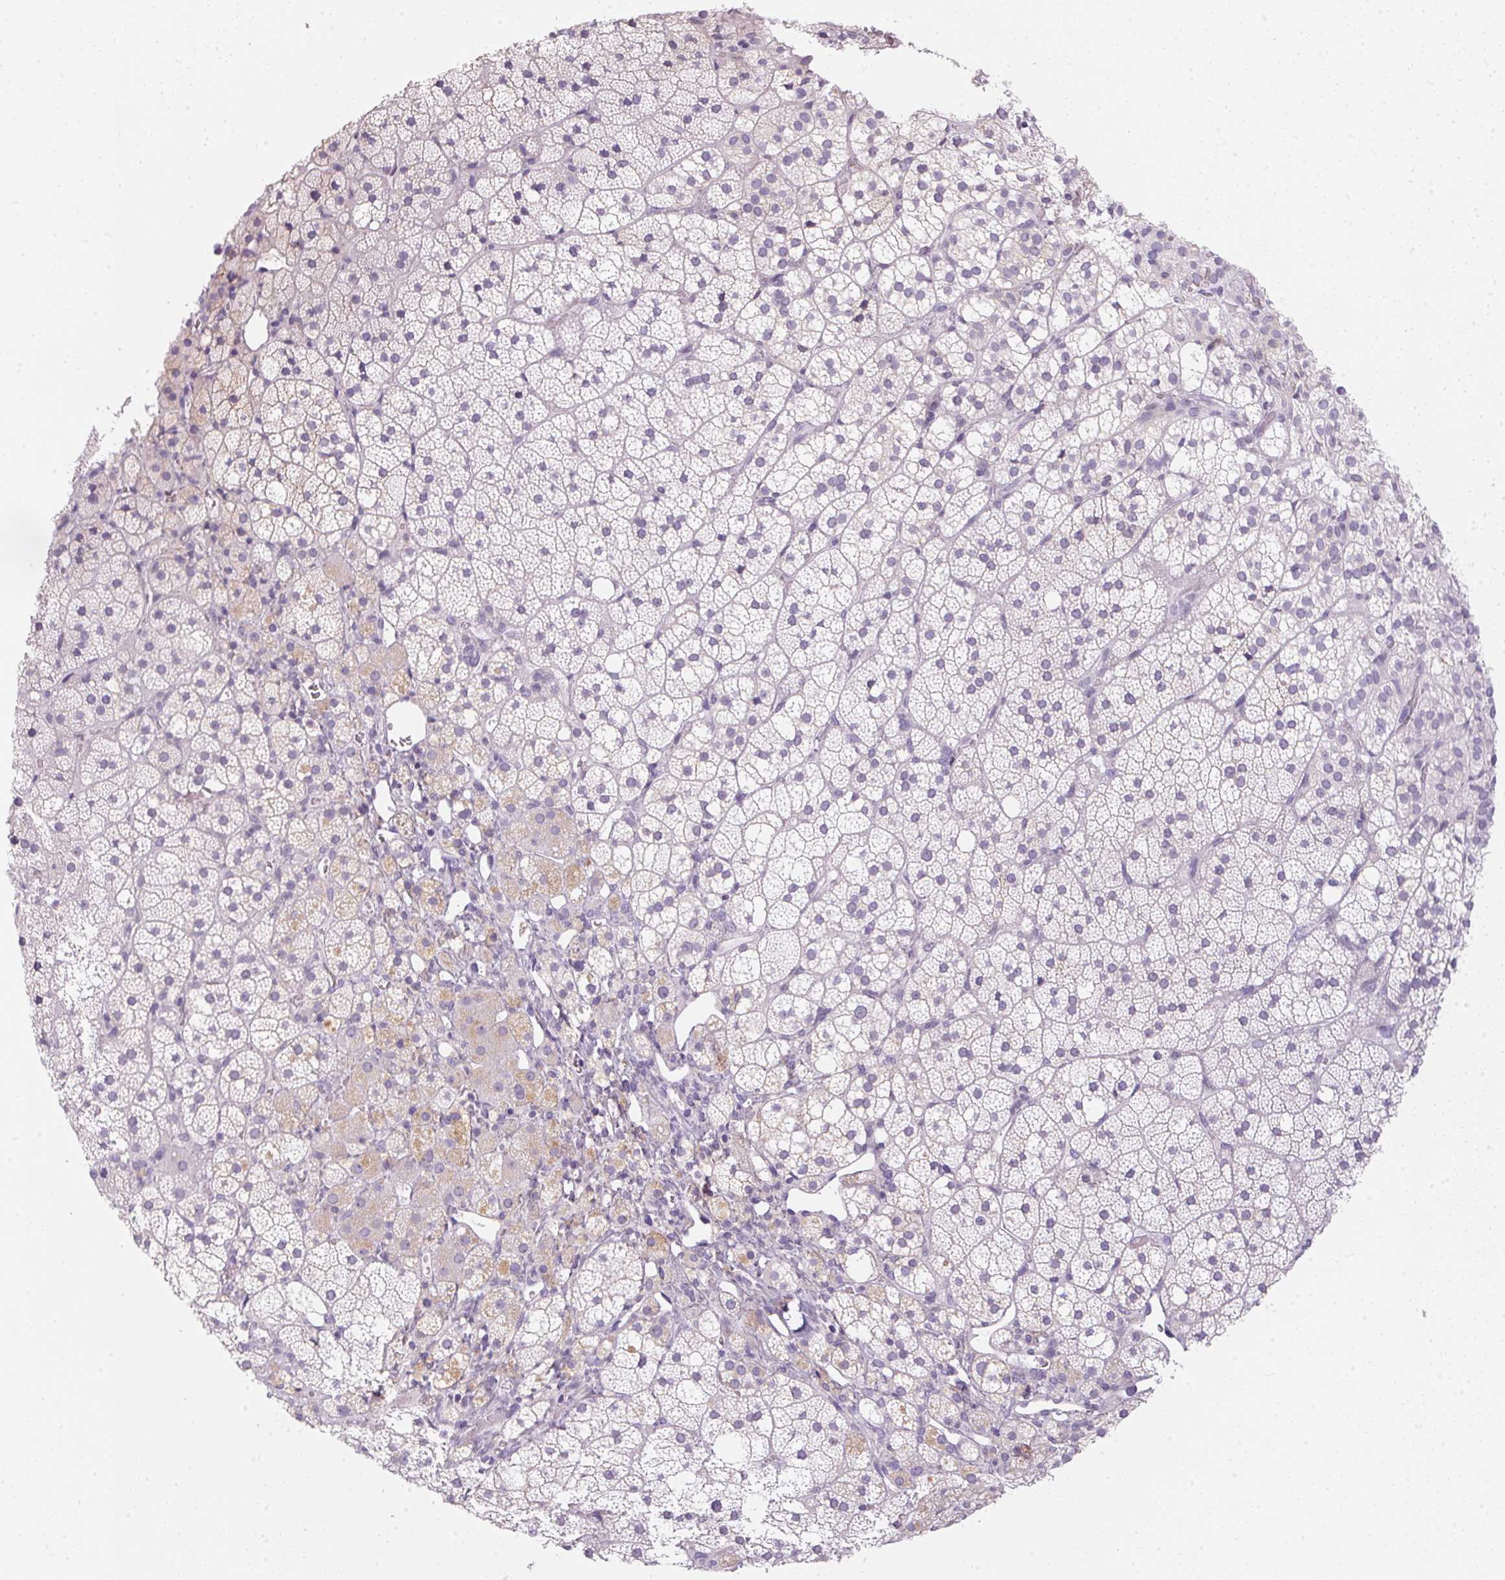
{"staining": {"intensity": "weak", "quantity": "<25%", "location": "cytoplasmic/membranous"}, "tissue": "adrenal gland", "cell_type": "Glandular cells", "image_type": "normal", "snomed": [{"axis": "morphology", "description": "Normal tissue, NOS"}, {"axis": "topography", "description": "Adrenal gland"}], "caption": "This micrograph is of unremarkable adrenal gland stained with immunohistochemistry (IHC) to label a protein in brown with the nuclei are counter-stained blue. There is no positivity in glandular cells.", "gene": "ECPAS", "patient": {"sex": "male", "age": 53}}